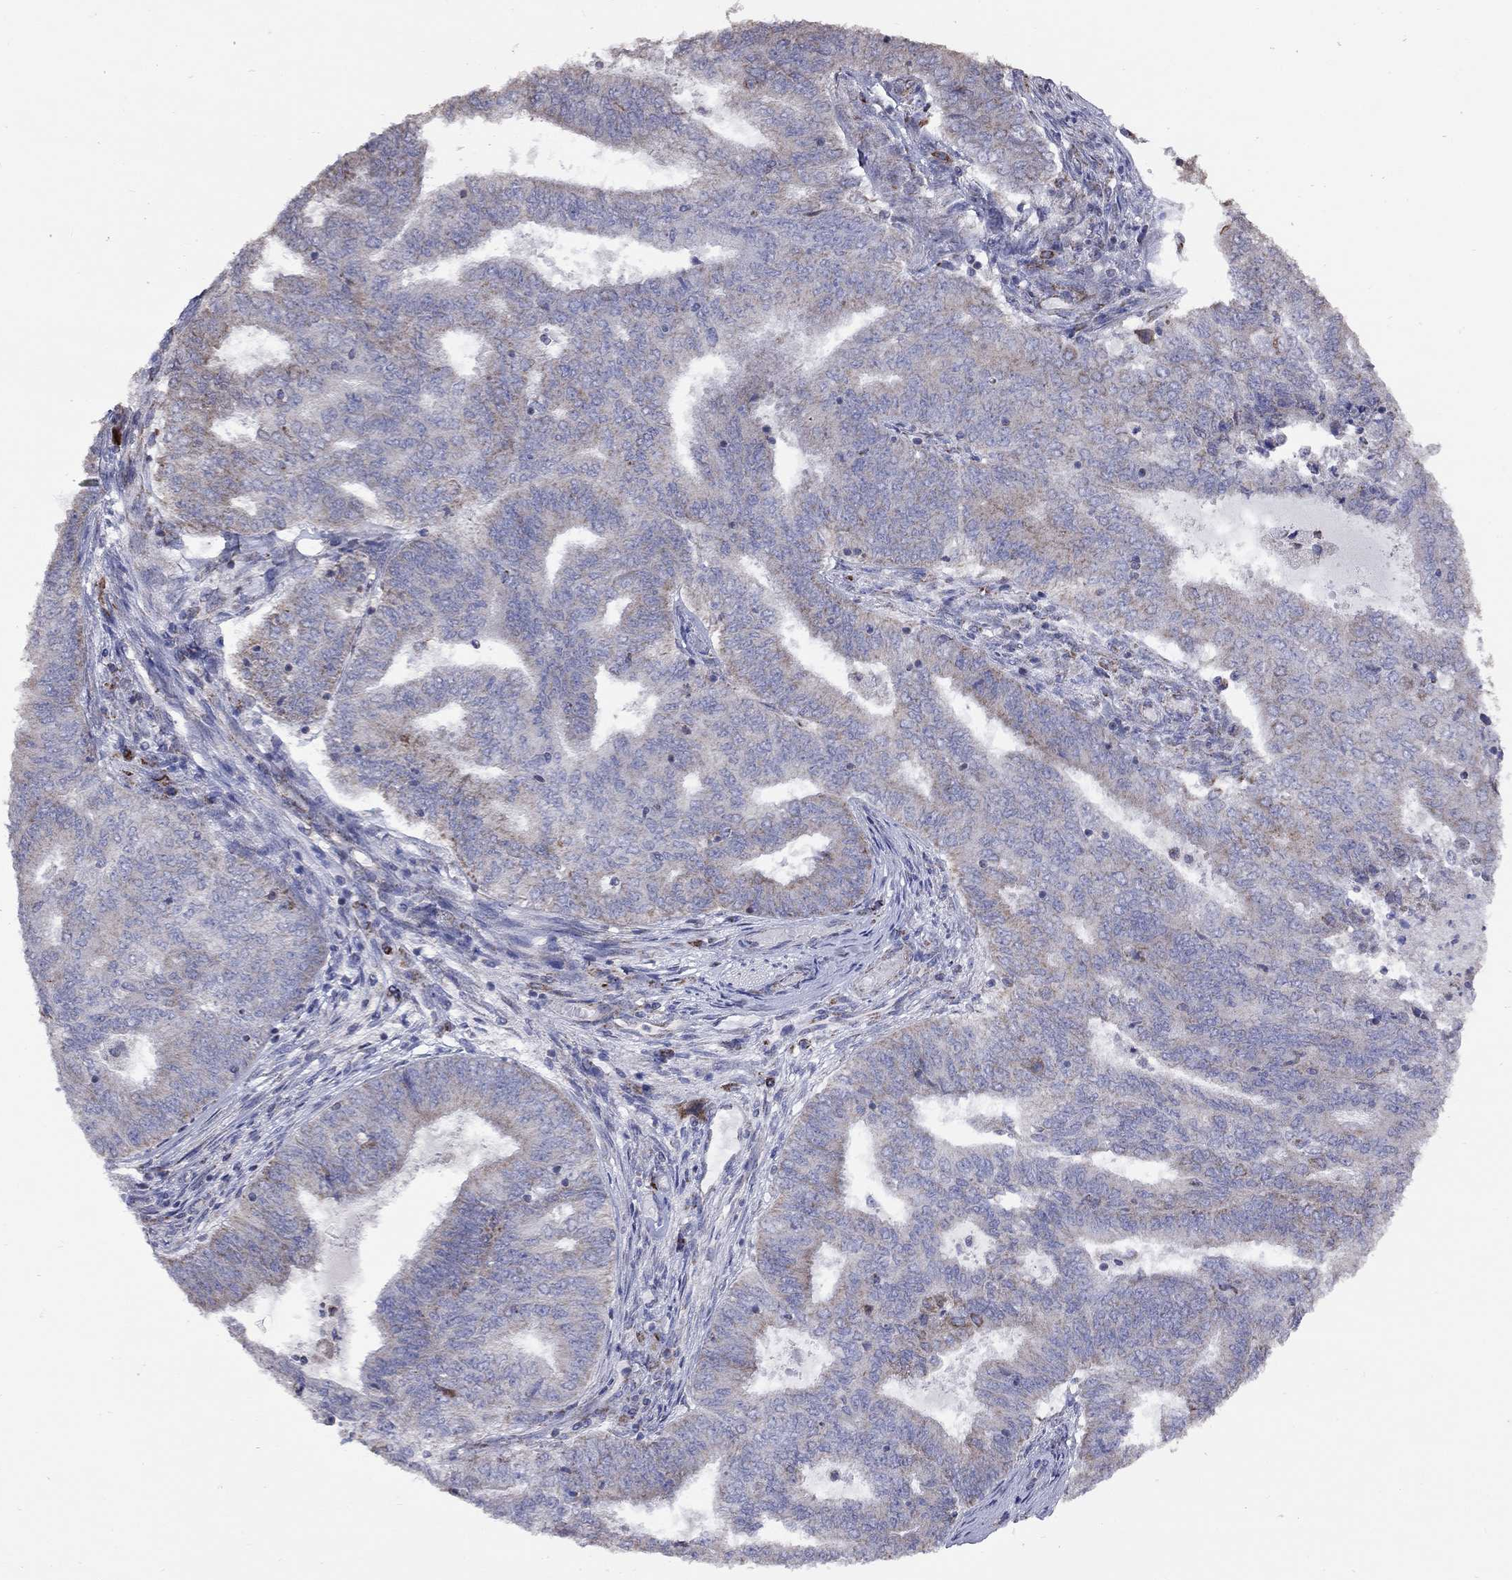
{"staining": {"intensity": "moderate", "quantity": "<25%", "location": "cytoplasmic/membranous"}, "tissue": "endometrial cancer", "cell_type": "Tumor cells", "image_type": "cancer", "snomed": [{"axis": "morphology", "description": "Adenocarcinoma, NOS"}, {"axis": "topography", "description": "Endometrium"}], "caption": "A micrograph of human endometrial adenocarcinoma stained for a protein reveals moderate cytoplasmic/membranous brown staining in tumor cells.", "gene": "NDUFB1", "patient": {"sex": "female", "age": 62}}